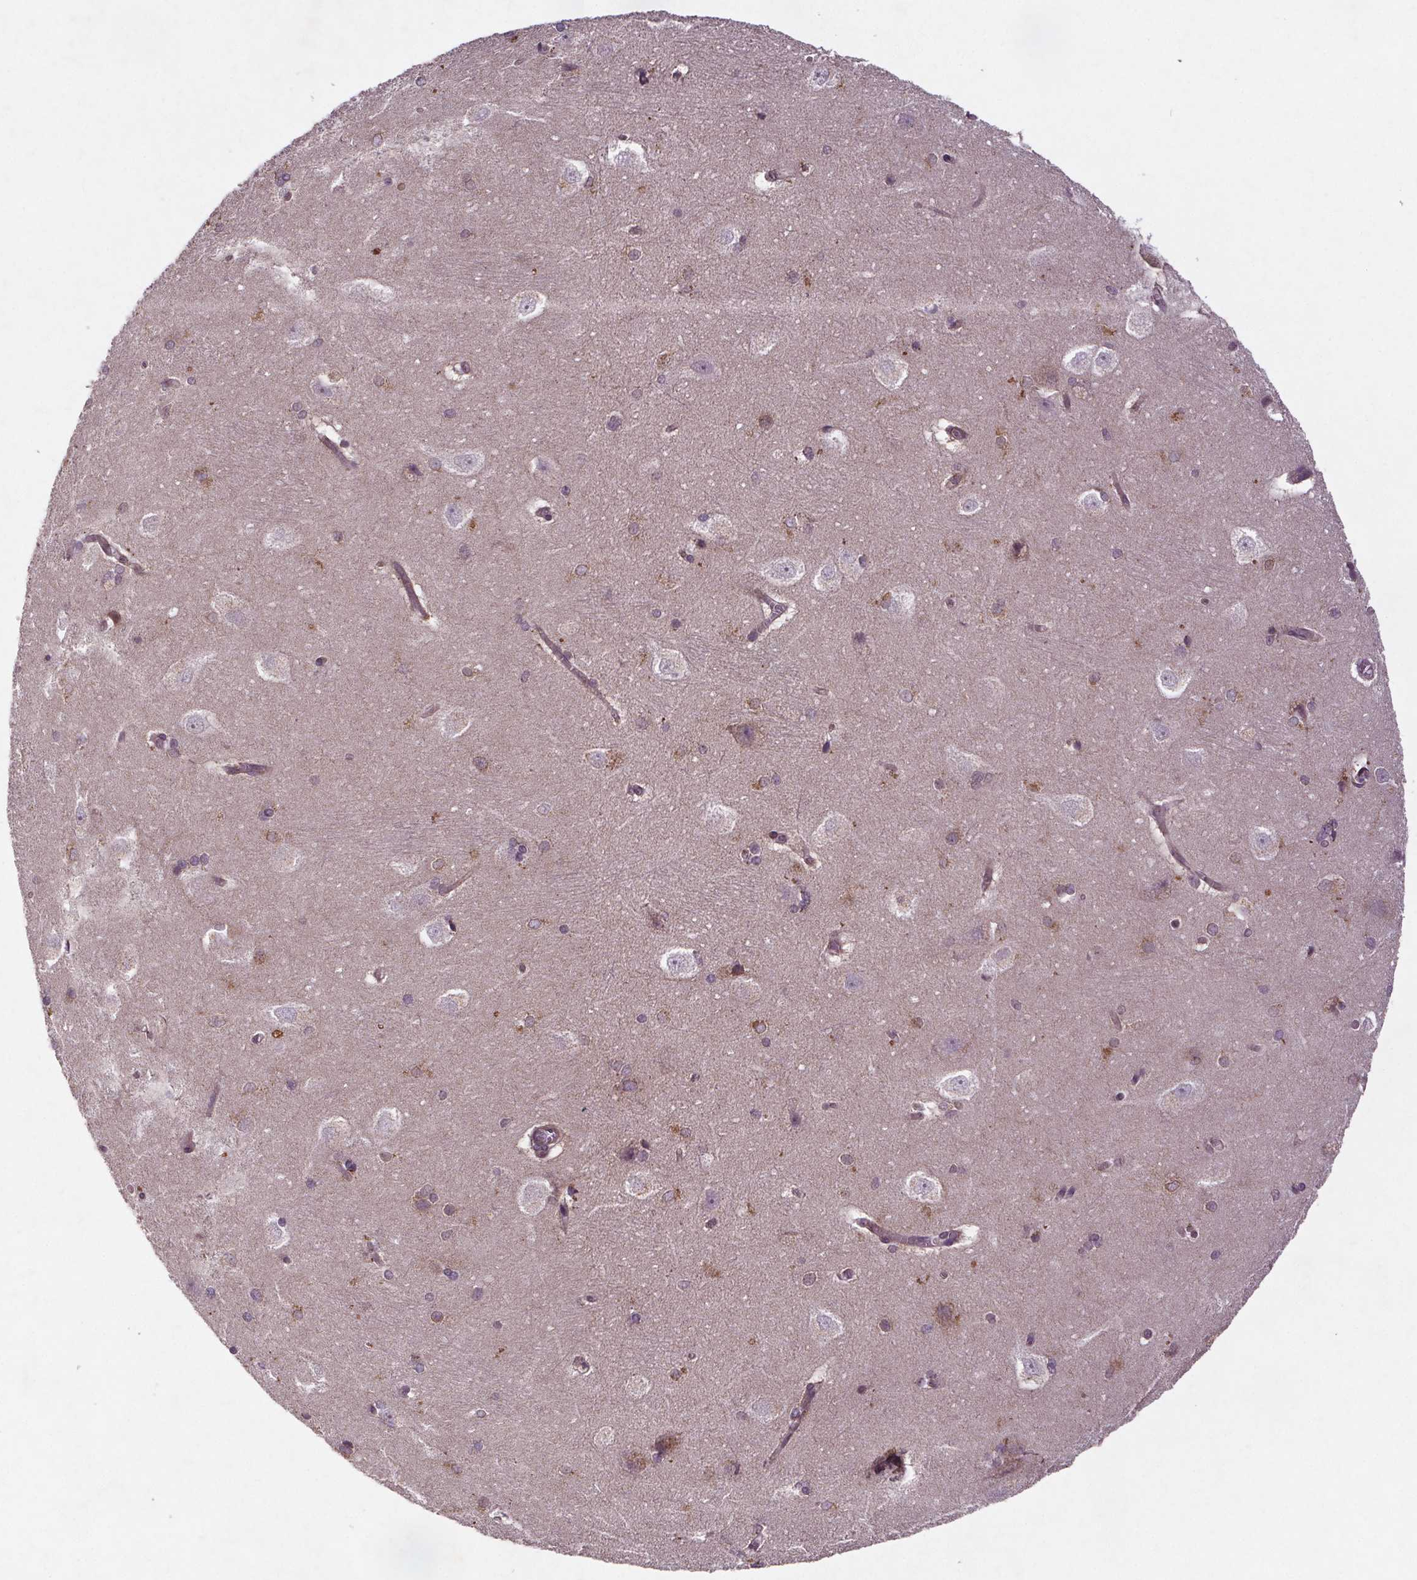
{"staining": {"intensity": "negative", "quantity": "none", "location": "none"}, "tissue": "hippocampus", "cell_type": "Glial cells", "image_type": "normal", "snomed": [{"axis": "morphology", "description": "Normal tissue, NOS"}, {"axis": "topography", "description": "Cerebral cortex"}, {"axis": "topography", "description": "Hippocampus"}], "caption": "This is an immunohistochemistry histopathology image of benign hippocampus. There is no staining in glial cells.", "gene": "STRN3", "patient": {"sex": "female", "age": 19}}